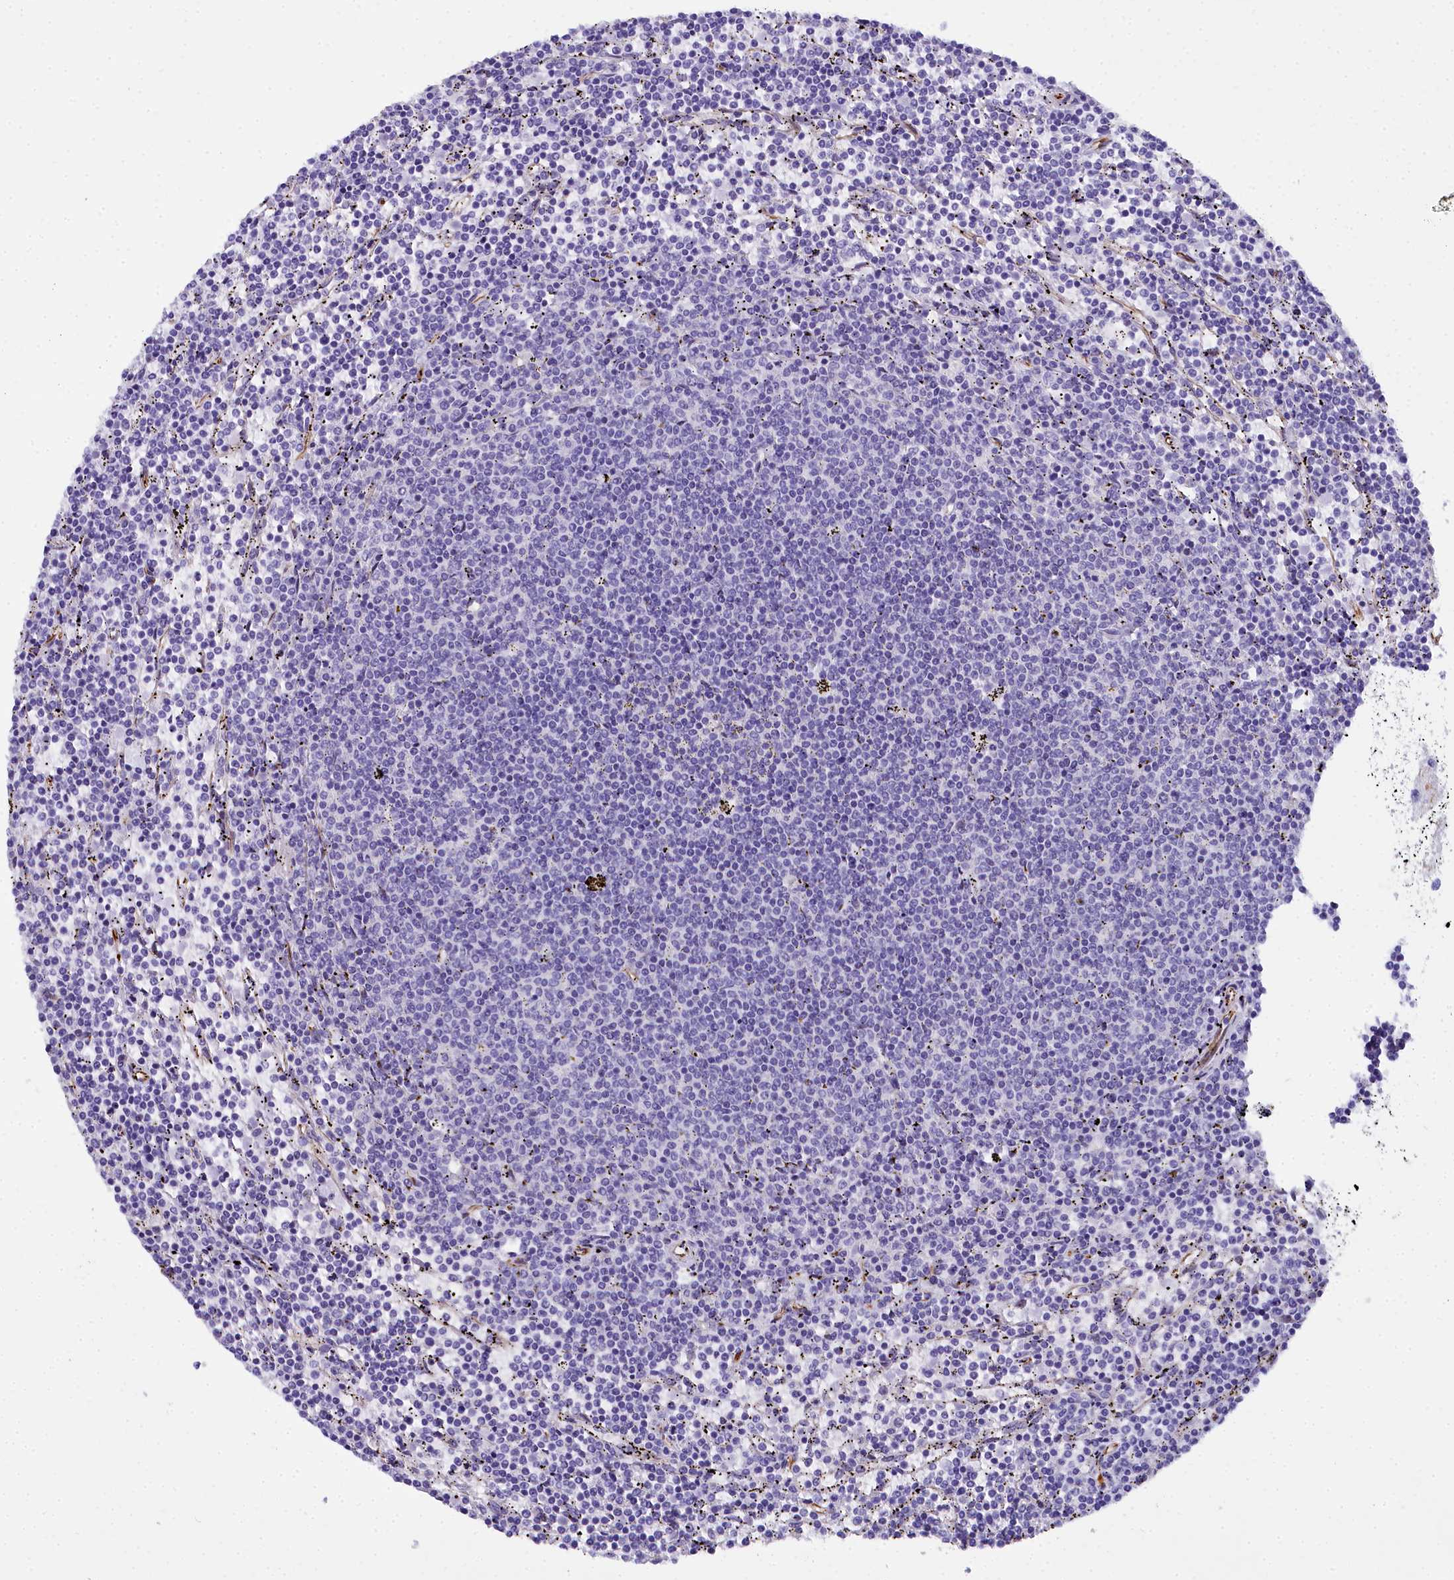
{"staining": {"intensity": "negative", "quantity": "none", "location": "none"}, "tissue": "lymphoma", "cell_type": "Tumor cells", "image_type": "cancer", "snomed": [{"axis": "morphology", "description": "Malignant lymphoma, non-Hodgkin's type, Low grade"}, {"axis": "topography", "description": "Spleen"}], "caption": "DAB immunohistochemical staining of human lymphoma shows no significant staining in tumor cells. (DAB immunohistochemistry (IHC) visualized using brightfield microscopy, high magnification).", "gene": "TIMM22", "patient": {"sex": "female", "age": 50}}